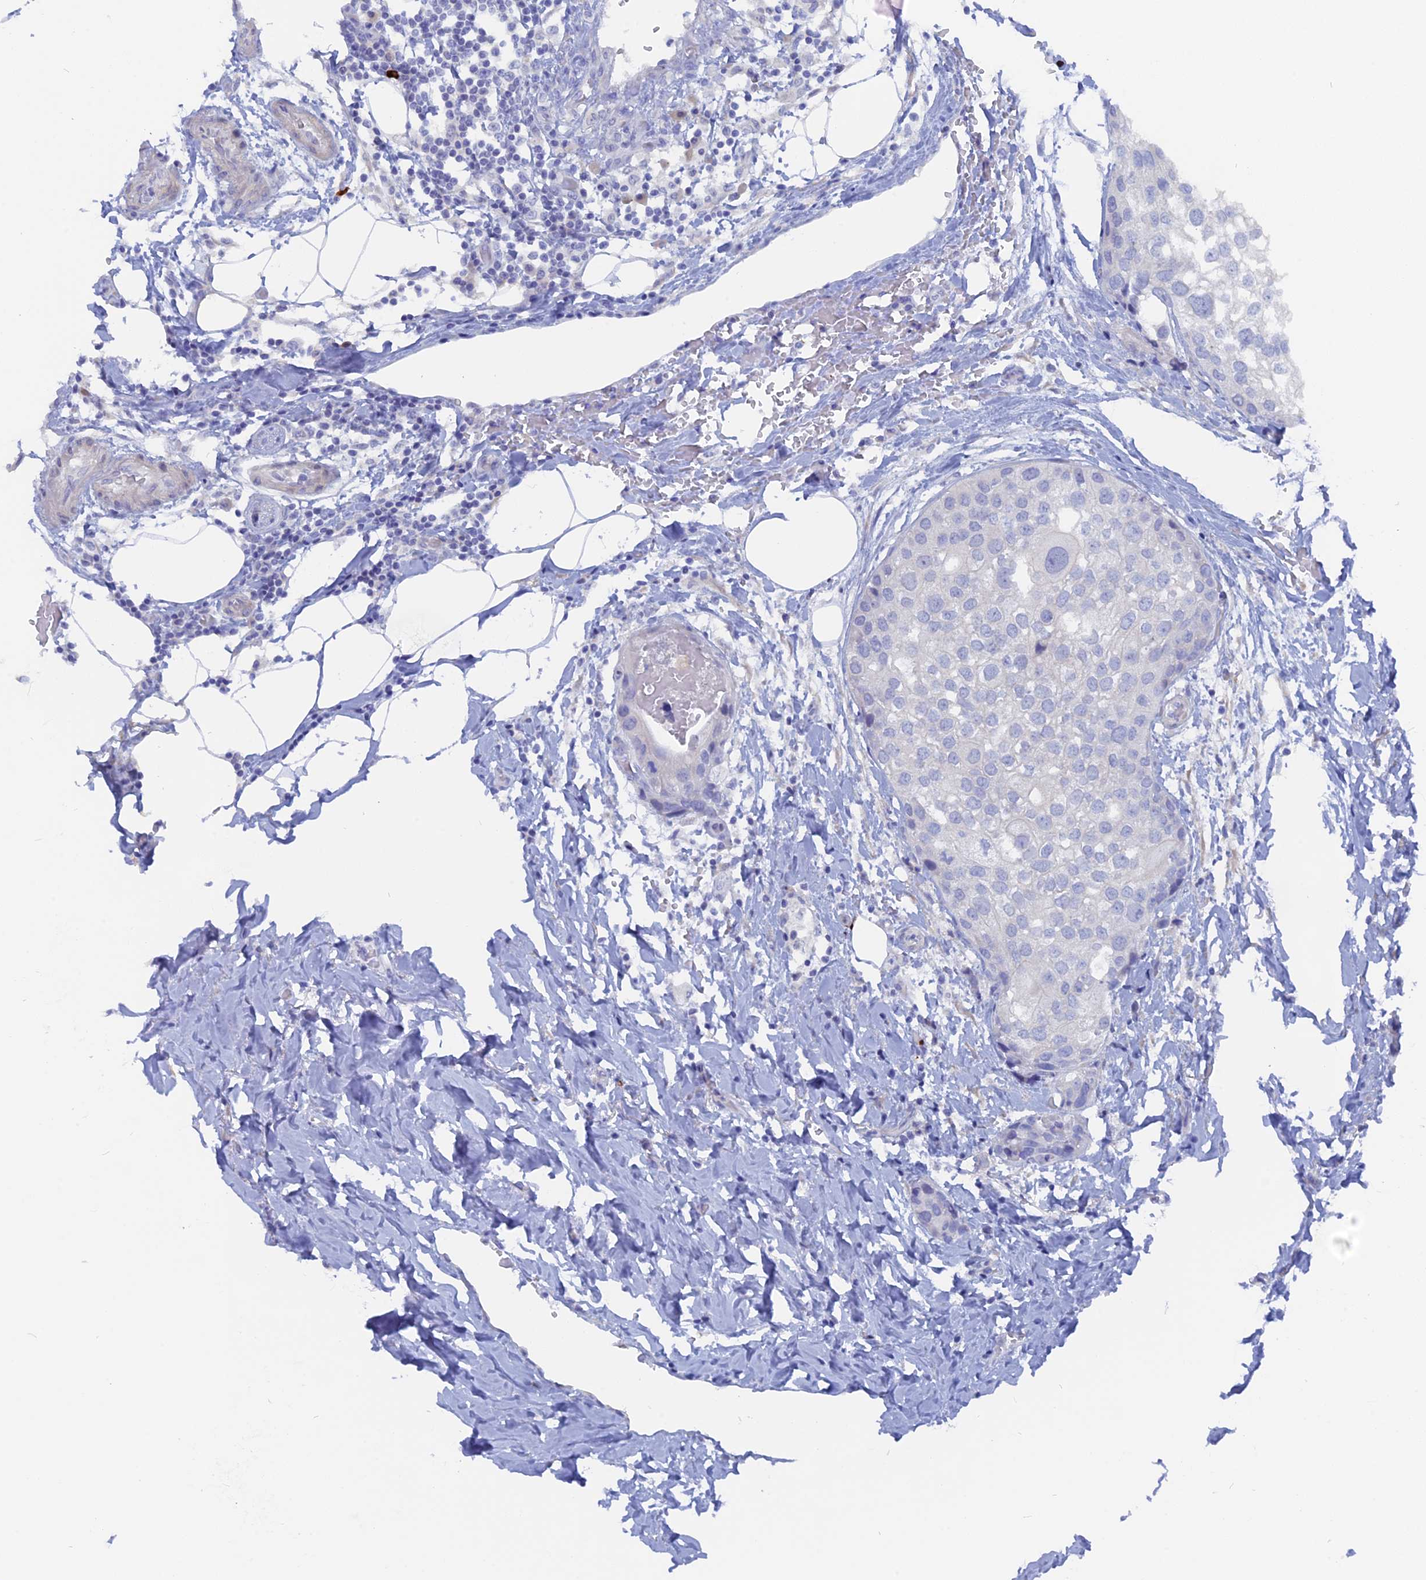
{"staining": {"intensity": "negative", "quantity": "none", "location": "none"}, "tissue": "urothelial cancer", "cell_type": "Tumor cells", "image_type": "cancer", "snomed": [{"axis": "morphology", "description": "Urothelial carcinoma, High grade"}, {"axis": "topography", "description": "Urinary bladder"}], "caption": "Urothelial carcinoma (high-grade) was stained to show a protein in brown. There is no significant expression in tumor cells. (Stains: DAB (3,3'-diaminobenzidine) IHC with hematoxylin counter stain, Microscopy: brightfield microscopy at high magnification).", "gene": "DACT3", "patient": {"sex": "male", "age": 64}}